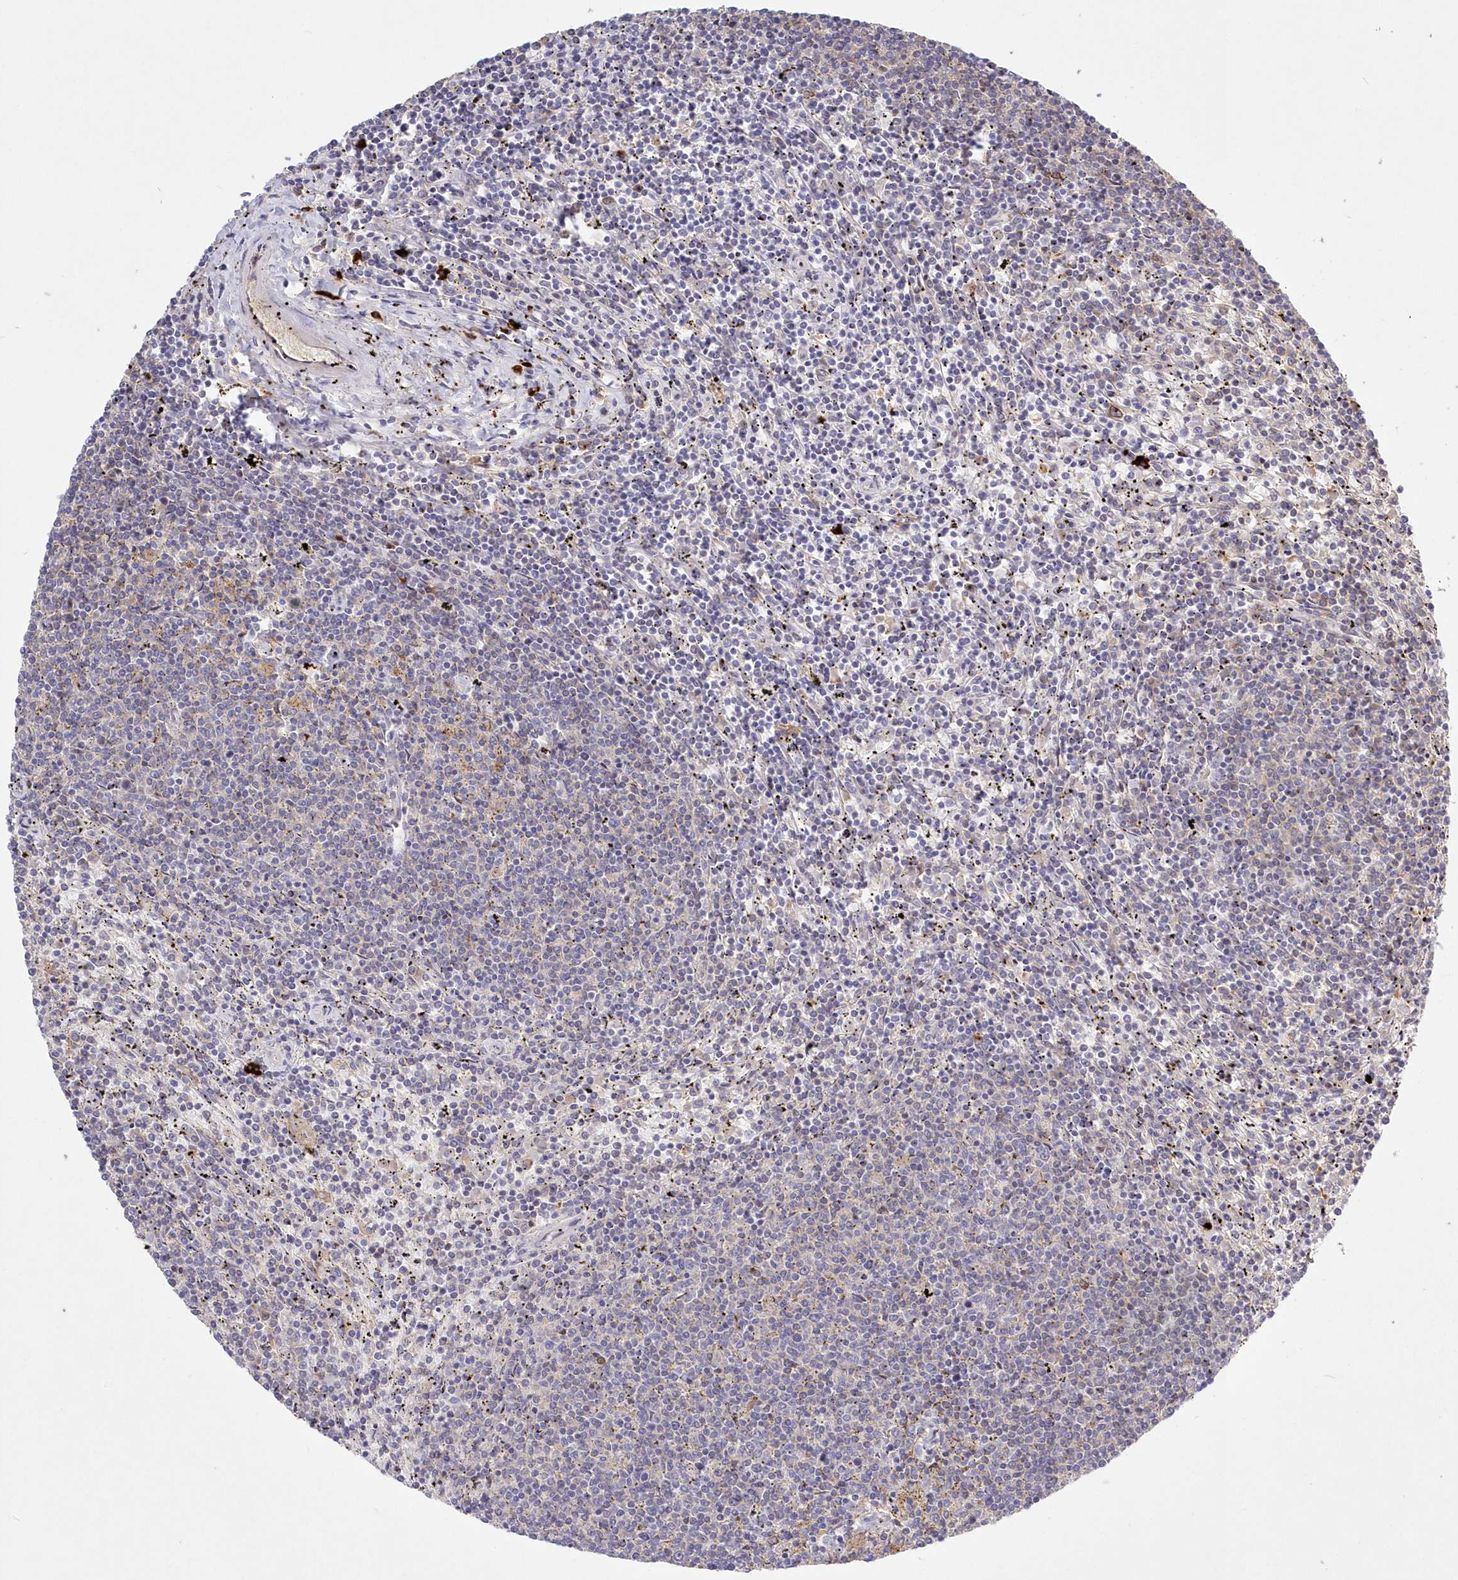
{"staining": {"intensity": "negative", "quantity": "none", "location": "none"}, "tissue": "lymphoma", "cell_type": "Tumor cells", "image_type": "cancer", "snomed": [{"axis": "morphology", "description": "Malignant lymphoma, non-Hodgkin's type, Low grade"}, {"axis": "topography", "description": "Spleen"}], "caption": "High magnification brightfield microscopy of low-grade malignant lymphoma, non-Hodgkin's type stained with DAB (3,3'-diaminobenzidine) (brown) and counterstained with hematoxylin (blue): tumor cells show no significant expression. Brightfield microscopy of immunohistochemistry stained with DAB (3,3'-diaminobenzidine) (brown) and hematoxylin (blue), captured at high magnification.", "gene": "WBP1L", "patient": {"sex": "female", "age": 50}}